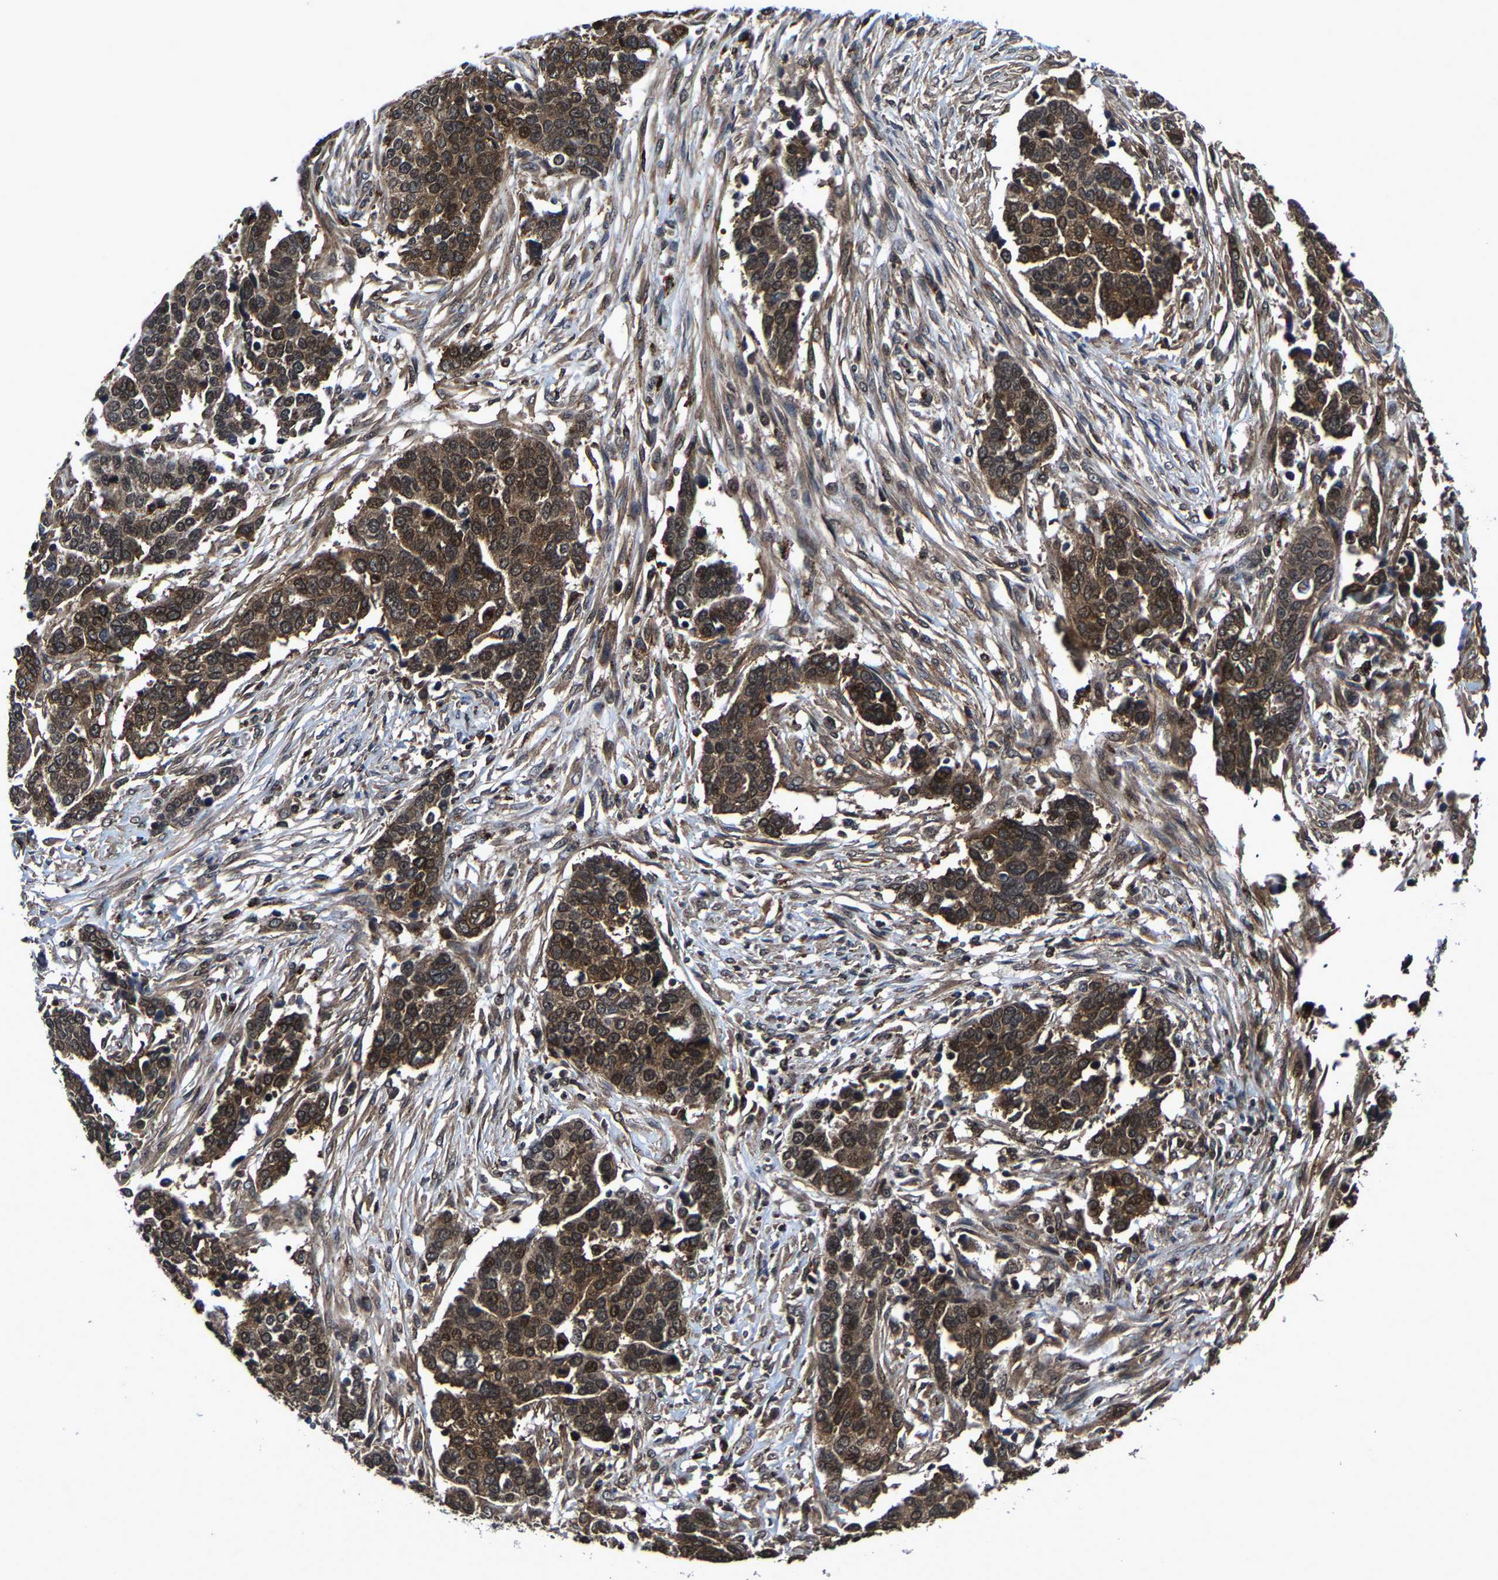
{"staining": {"intensity": "moderate", "quantity": ">75%", "location": "cytoplasmic/membranous,nuclear"}, "tissue": "ovarian cancer", "cell_type": "Tumor cells", "image_type": "cancer", "snomed": [{"axis": "morphology", "description": "Cystadenocarcinoma, serous, NOS"}, {"axis": "topography", "description": "Ovary"}], "caption": "Immunohistochemistry of human ovarian cancer (serous cystadenocarcinoma) exhibits medium levels of moderate cytoplasmic/membranous and nuclear expression in about >75% of tumor cells.", "gene": "ZCCHC7", "patient": {"sex": "female", "age": 44}}